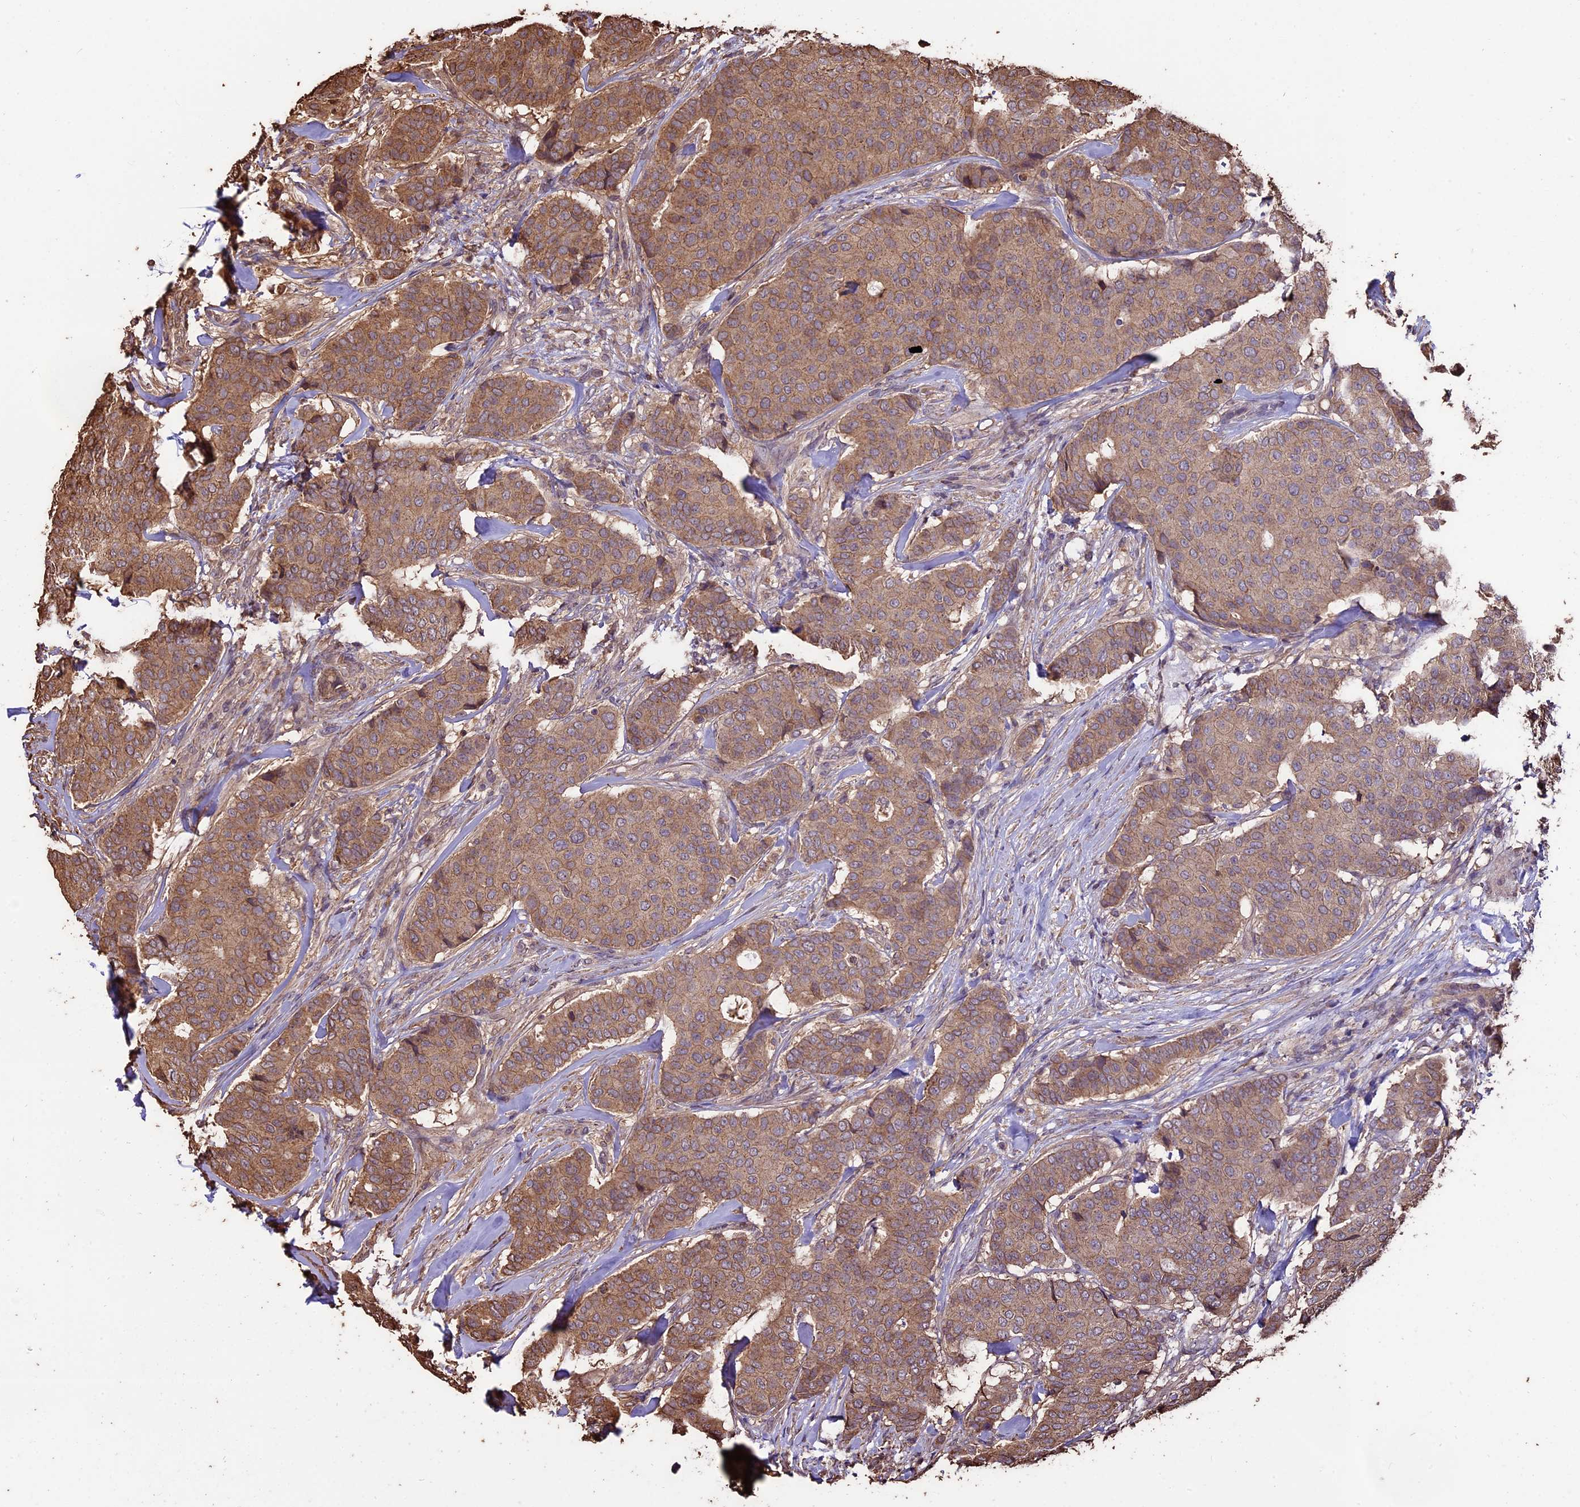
{"staining": {"intensity": "moderate", "quantity": ">75%", "location": "cytoplasmic/membranous"}, "tissue": "breast cancer", "cell_type": "Tumor cells", "image_type": "cancer", "snomed": [{"axis": "morphology", "description": "Duct carcinoma"}, {"axis": "topography", "description": "Breast"}], "caption": "IHC micrograph of human invasive ductal carcinoma (breast) stained for a protein (brown), which reveals medium levels of moderate cytoplasmic/membranous staining in approximately >75% of tumor cells.", "gene": "PGPEP1L", "patient": {"sex": "female", "age": 75}}